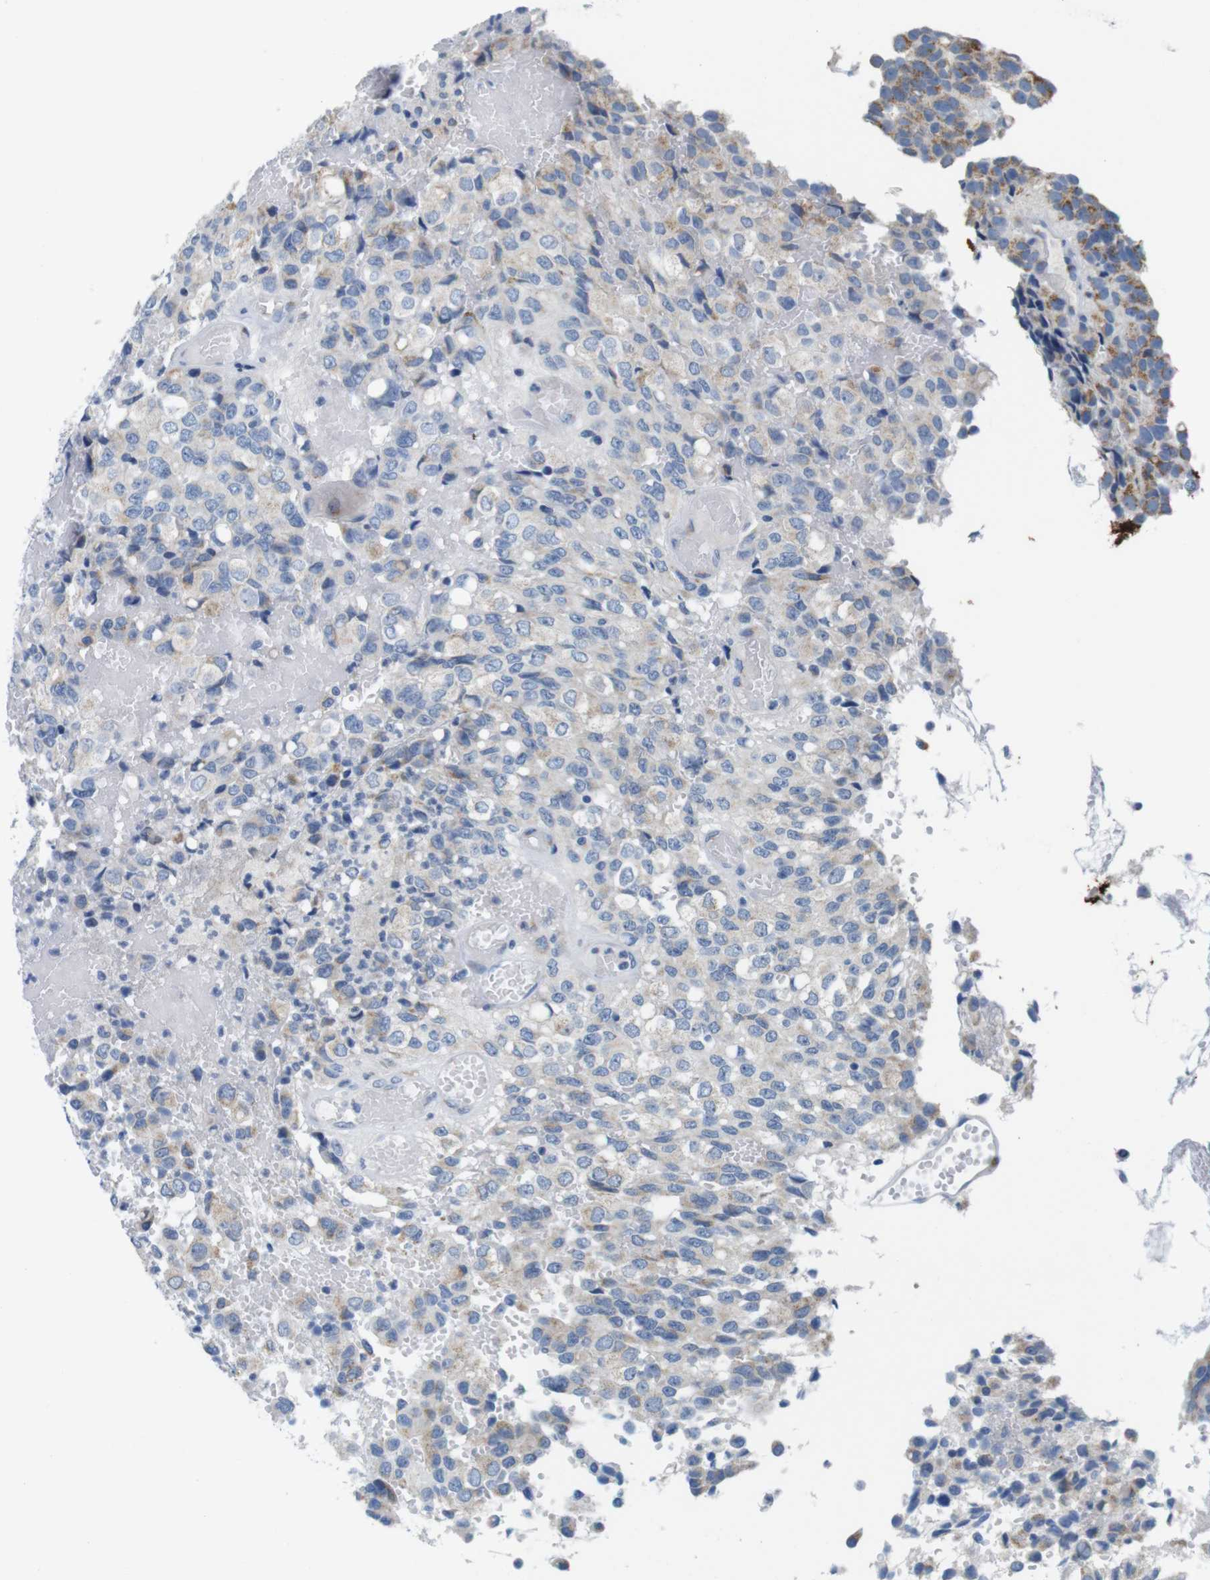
{"staining": {"intensity": "weak", "quantity": "<25%", "location": "cytoplasmic/membranous"}, "tissue": "glioma", "cell_type": "Tumor cells", "image_type": "cancer", "snomed": [{"axis": "morphology", "description": "Glioma, malignant, High grade"}, {"axis": "topography", "description": "Brain"}], "caption": "High power microscopy photomicrograph of an IHC photomicrograph of malignant high-grade glioma, revealing no significant positivity in tumor cells.", "gene": "GOLGA2", "patient": {"sex": "male", "age": 32}}